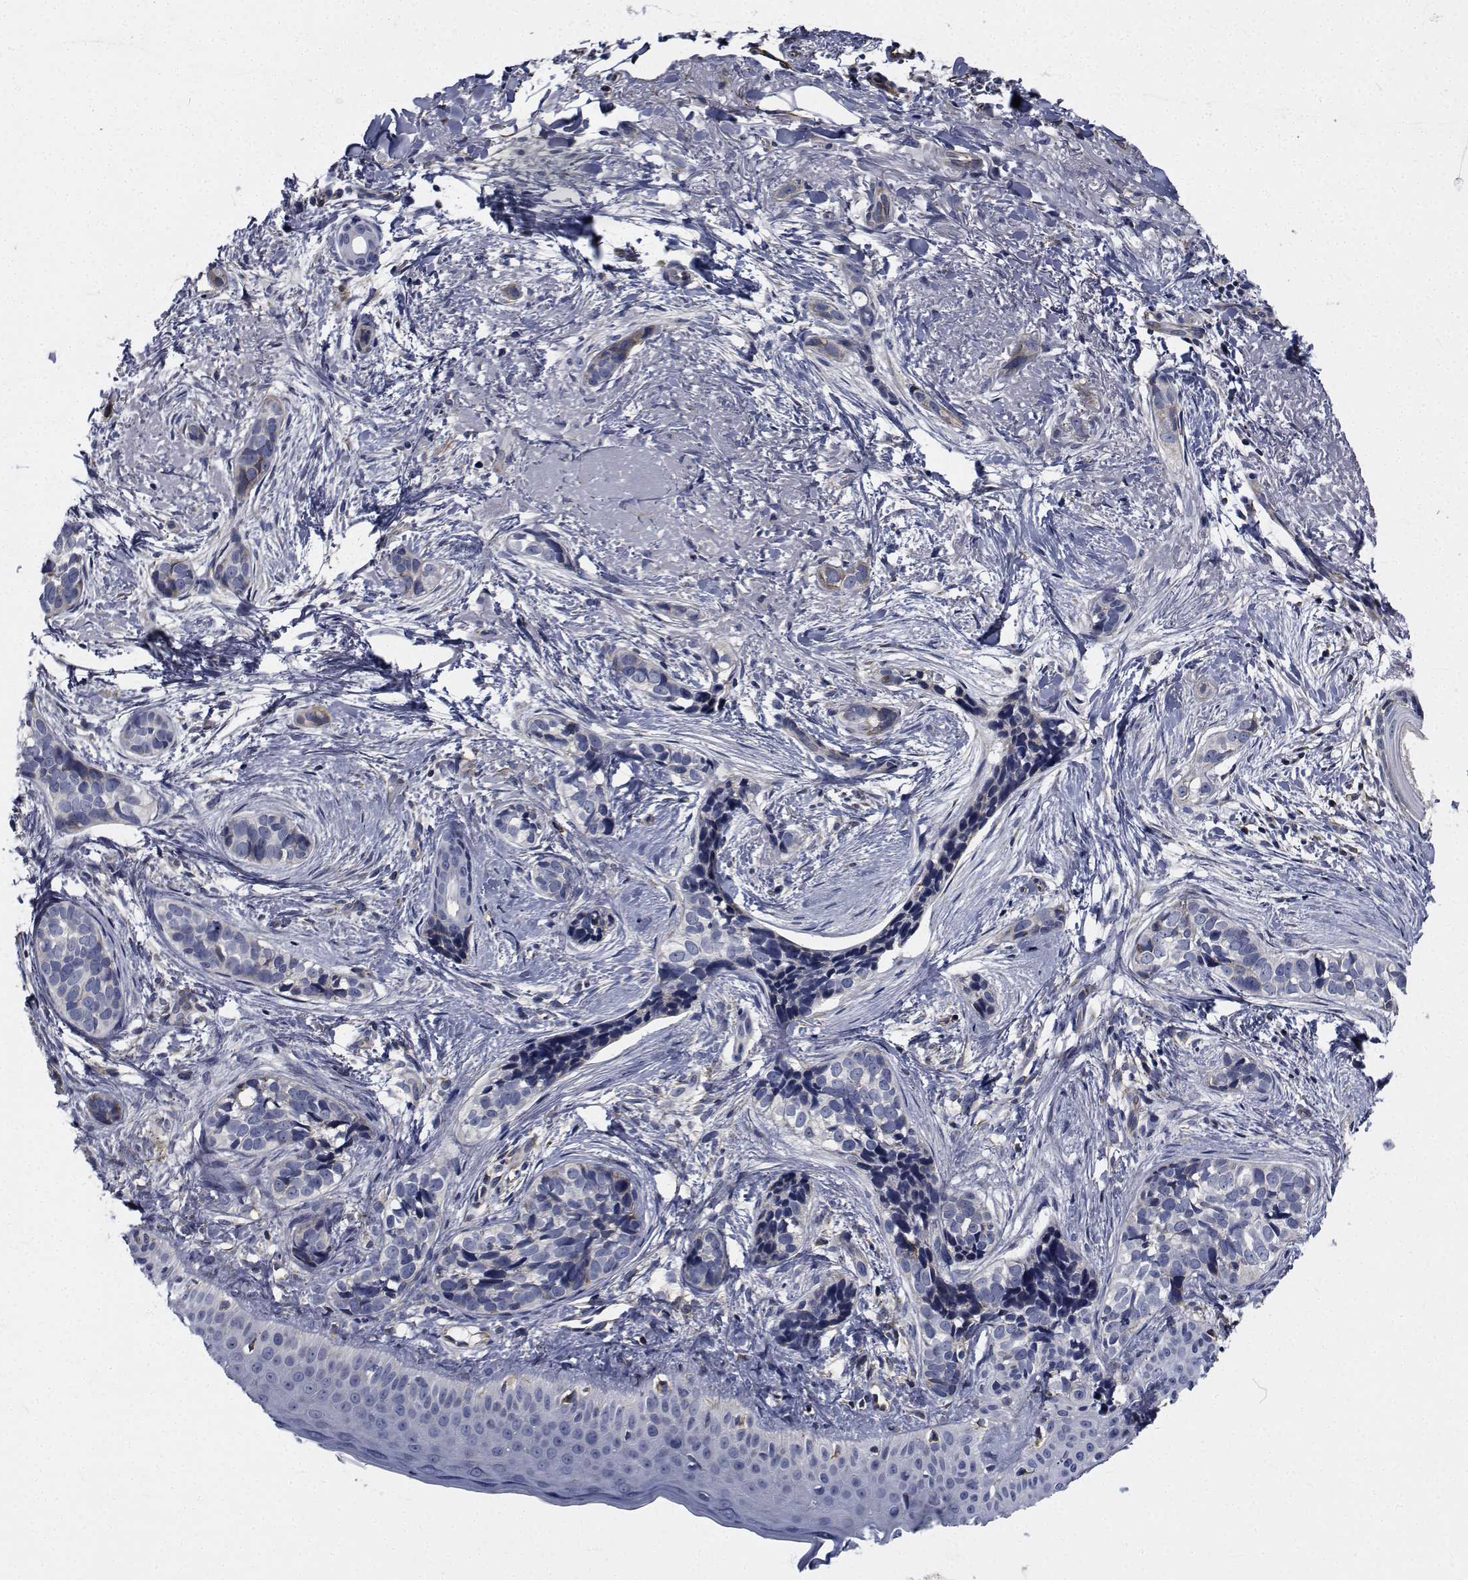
{"staining": {"intensity": "negative", "quantity": "none", "location": "none"}, "tissue": "skin cancer", "cell_type": "Tumor cells", "image_type": "cancer", "snomed": [{"axis": "morphology", "description": "Basal cell carcinoma"}, {"axis": "topography", "description": "Skin"}], "caption": "High power microscopy micrograph of an IHC micrograph of skin basal cell carcinoma, revealing no significant expression in tumor cells. Nuclei are stained in blue.", "gene": "TTBK1", "patient": {"sex": "male", "age": 87}}